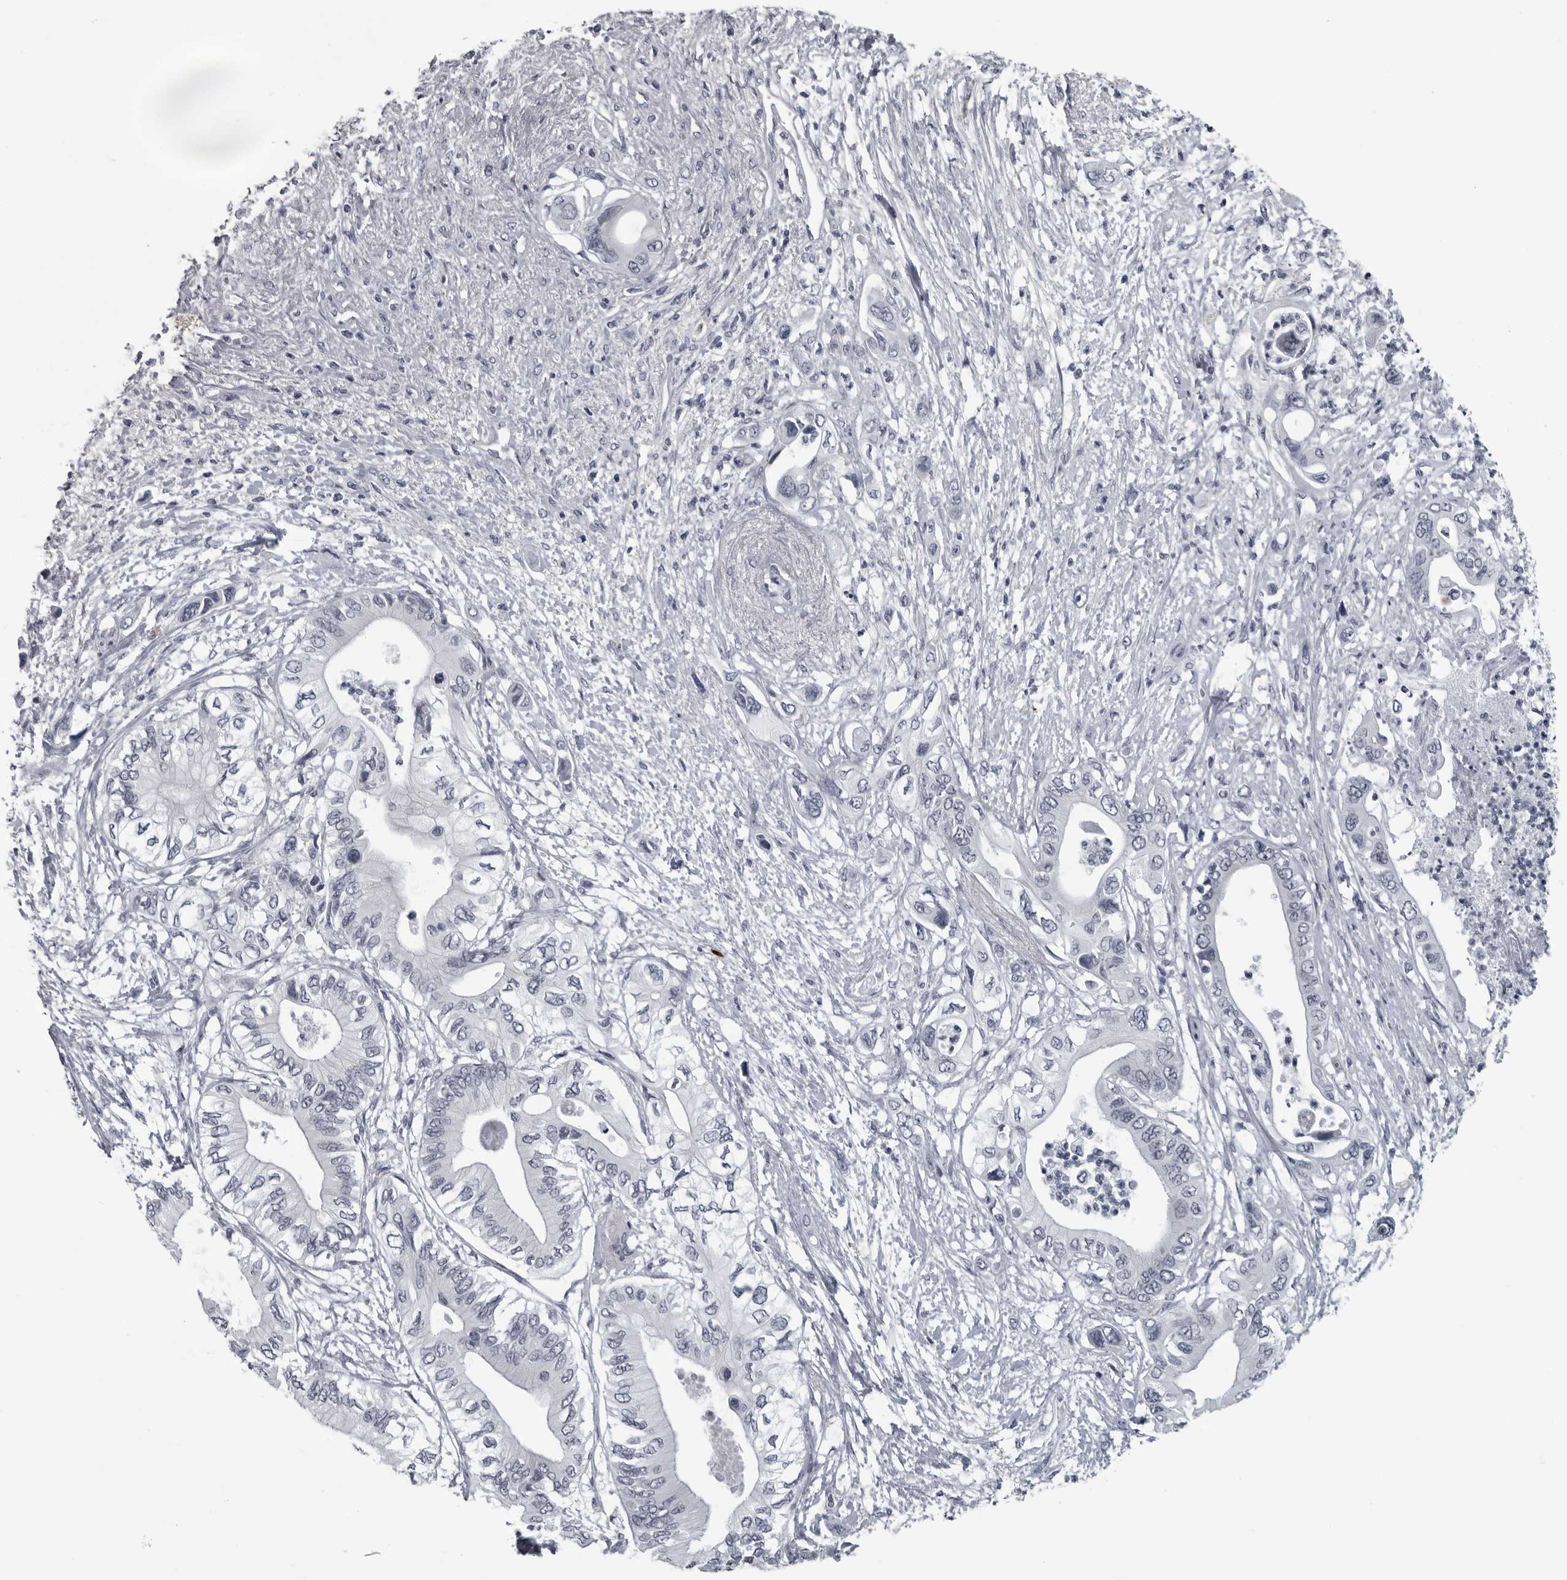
{"staining": {"intensity": "negative", "quantity": "none", "location": "none"}, "tissue": "pancreatic cancer", "cell_type": "Tumor cells", "image_type": "cancer", "snomed": [{"axis": "morphology", "description": "Adenocarcinoma, NOS"}, {"axis": "topography", "description": "Pancreas"}], "caption": "The IHC micrograph has no significant expression in tumor cells of pancreatic cancer tissue. The staining was performed using DAB (3,3'-diaminobenzidine) to visualize the protein expression in brown, while the nuclei were stained in blue with hematoxylin (Magnification: 20x).", "gene": "LYSMD1", "patient": {"sex": "male", "age": 66}}